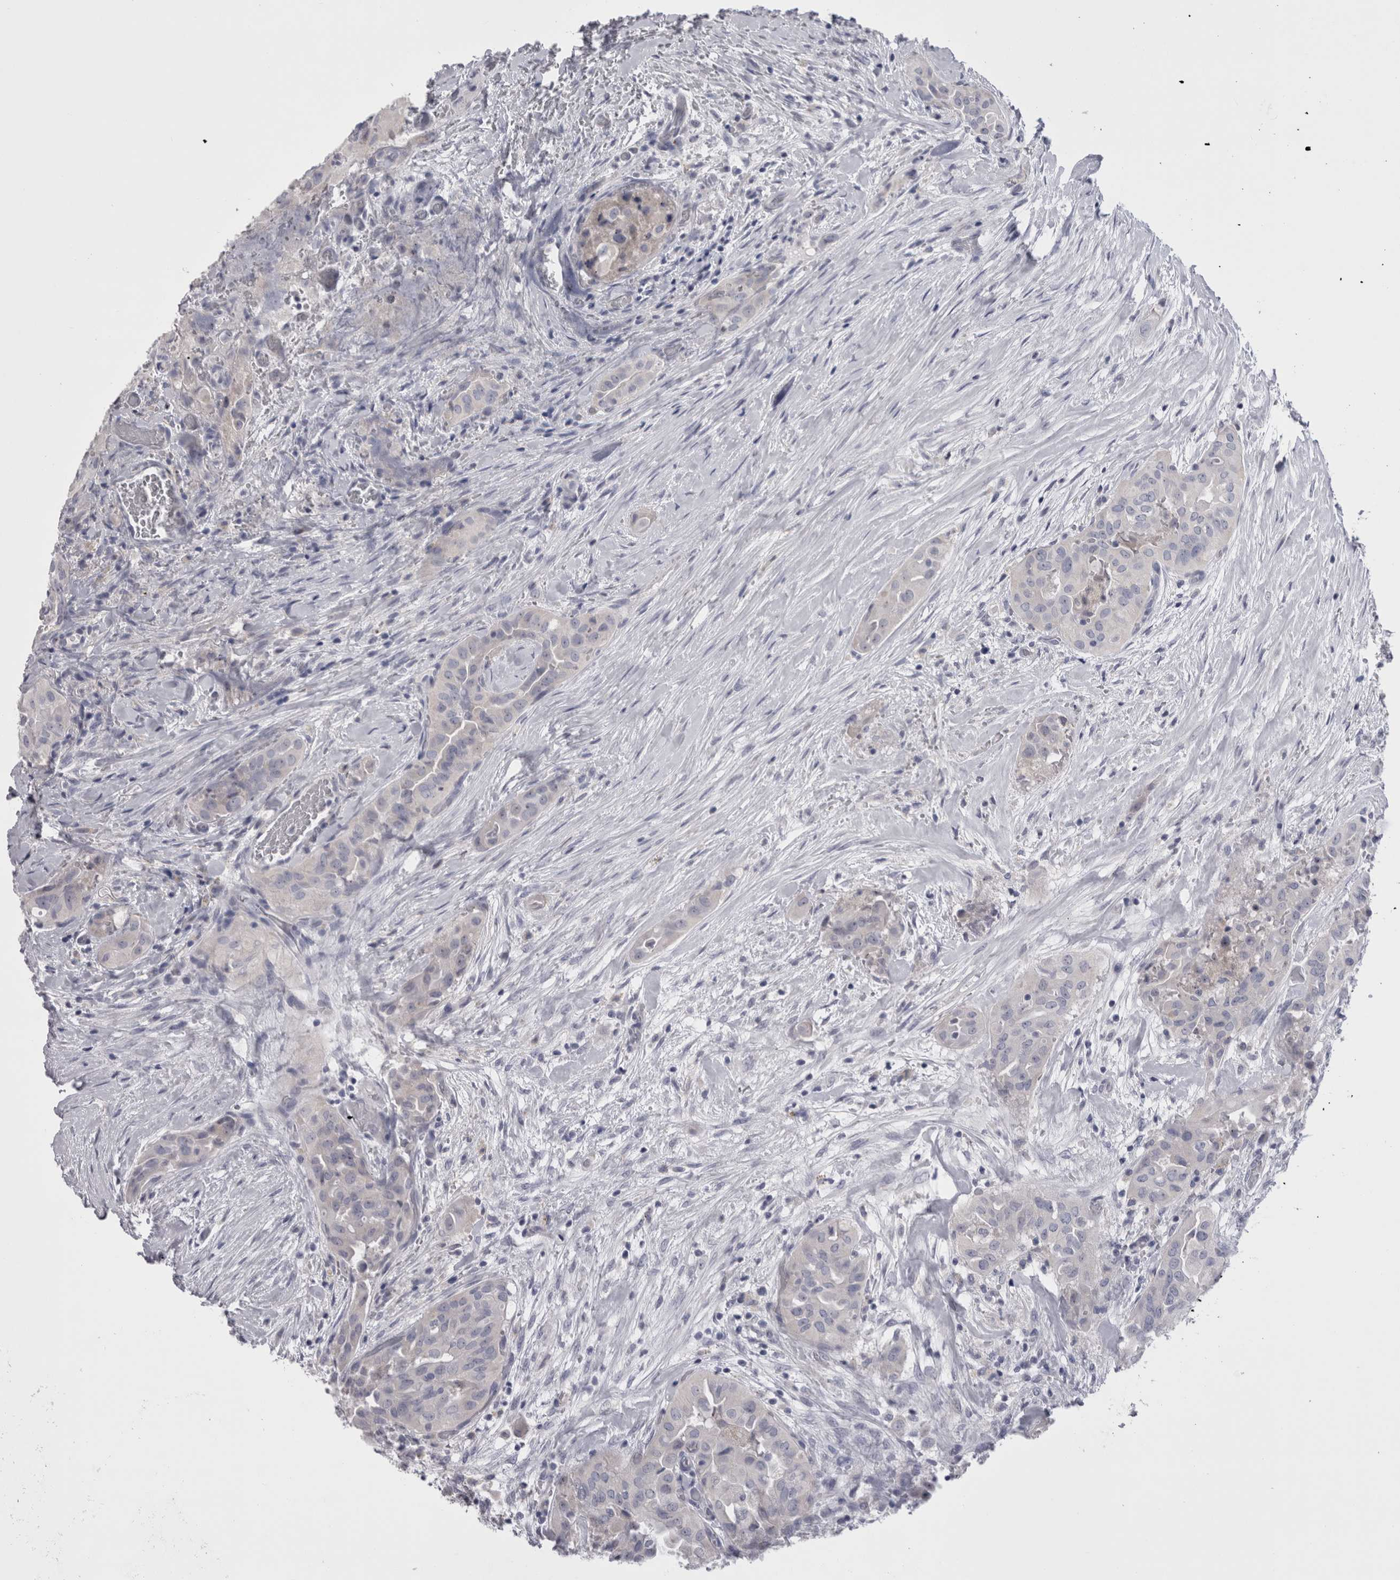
{"staining": {"intensity": "negative", "quantity": "none", "location": "none"}, "tissue": "thyroid cancer", "cell_type": "Tumor cells", "image_type": "cancer", "snomed": [{"axis": "morphology", "description": "Papillary adenocarcinoma, NOS"}, {"axis": "topography", "description": "Thyroid gland"}], "caption": "Immunohistochemical staining of human thyroid papillary adenocarcinoma reveals no significant staining in tumor cells.", "gene": "PWP2", "patient": {"sex": "female", "age": 59}}